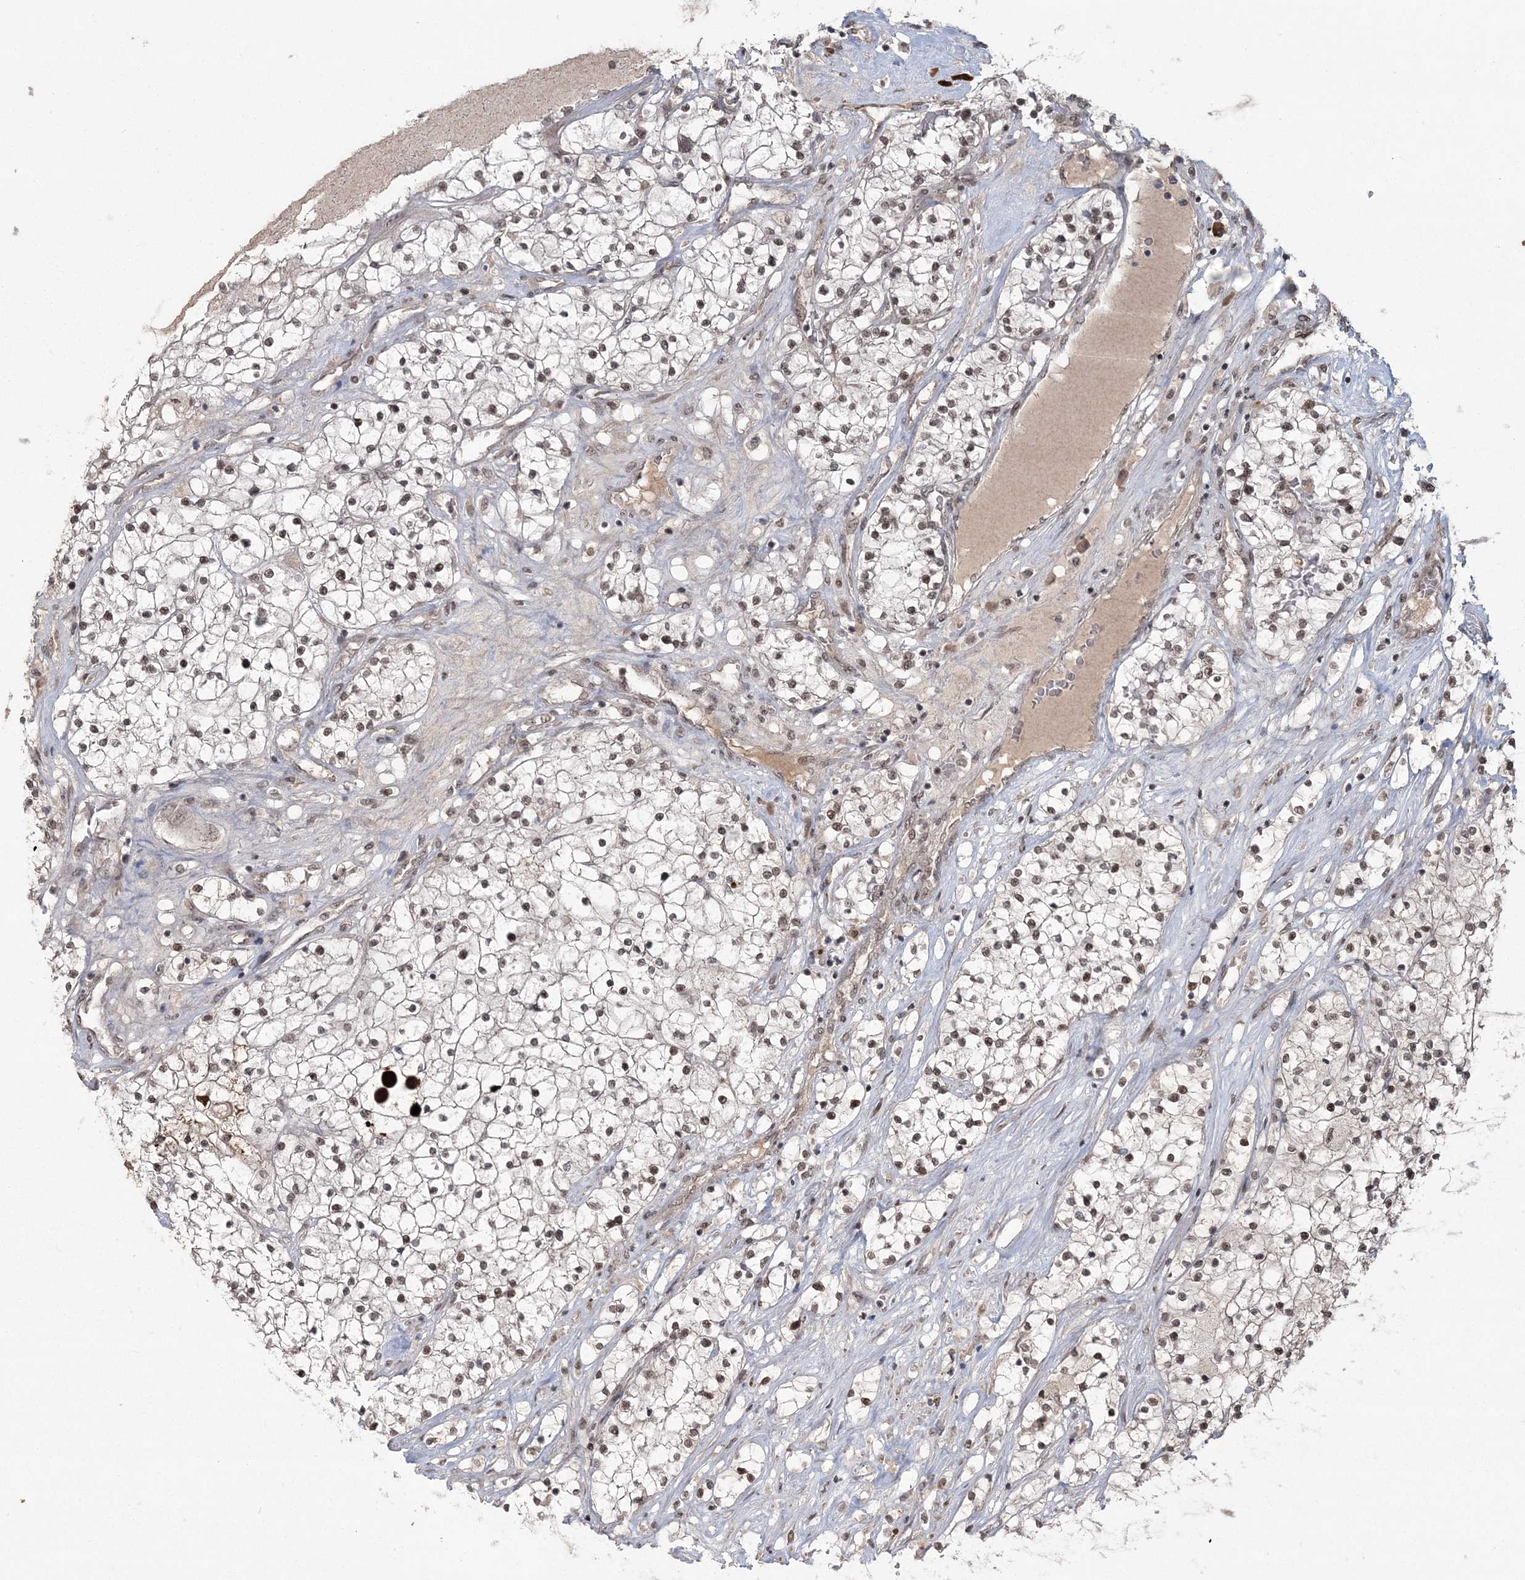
{"staining": {"intensity": "weak", "quantity": "25%-75%", "location": "nuclear"}, "tissue": "renal cancer", "cell_type": "Tumor cells", "image_type": "cancer", "snomed": [{"axis": "morphology", "description": "Normal tissue, NOS"}, {"axis": "morphology", "description": "Adenocarcinoma, NOS"}, {"axis": "topography", "description": "Kidney"}], "caption": "The photomicrograph displays staining of adenocarcinoma (renal), revealing weak nuclear protein expression (brown color) within tumor cells. (Stains: DAB (3,3'-diaminobenzidine) in brown, nuclei in blue, Microscopy: brightfield microscopy at high magnification).", "gene": "EPB41L4A", "patient": {"sex": "male", "age": 68}}